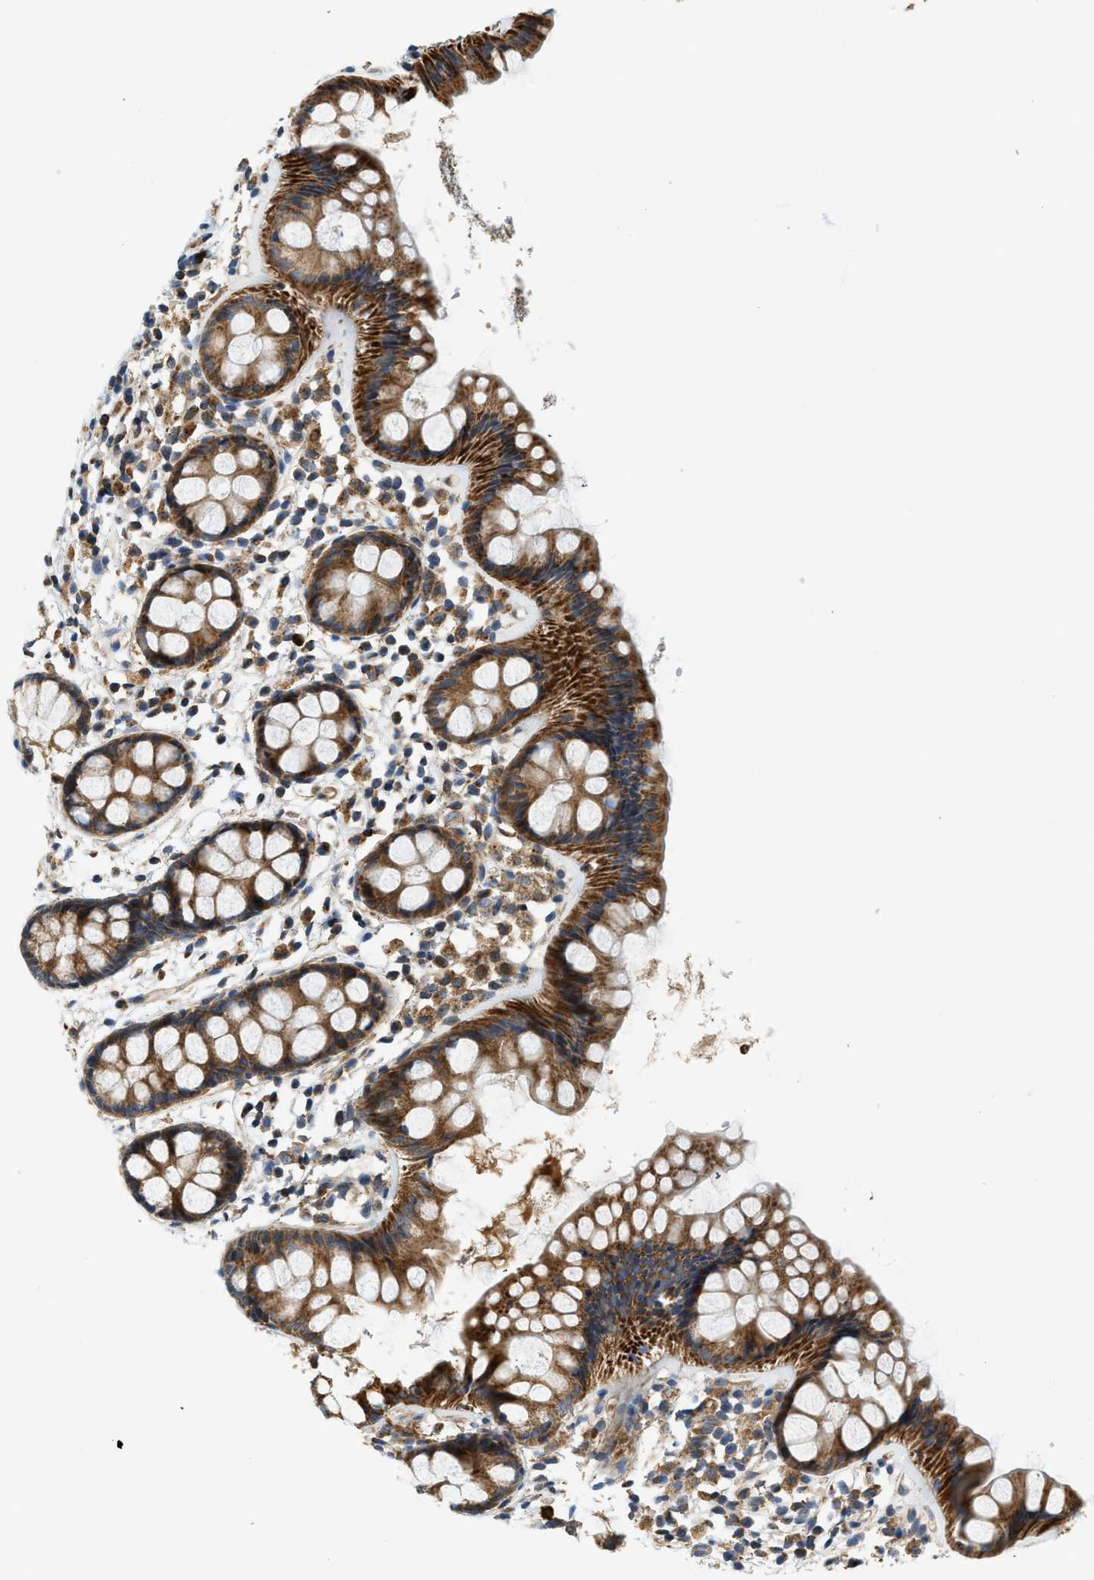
{"staining": {"intensity": "strong", "quantity": ">75%", "location": "cytoplasmic/membranous"}, "tissue": "rectum", "cell_type": "Glandular cells", "image_type": "normal", "snomed": [{"axis": "morphology", "description": "Normal tissue, NOS"}, {"axis": "topography", "description": "Rectum"}], "caption": "Immunohistochemical staining of benign human rectum shows strong cytoplasmic/membranous protein expression in about >75% of glandular cells.", "gene": "KCNK1", "patient": {"sex": "female", "age": 66}}